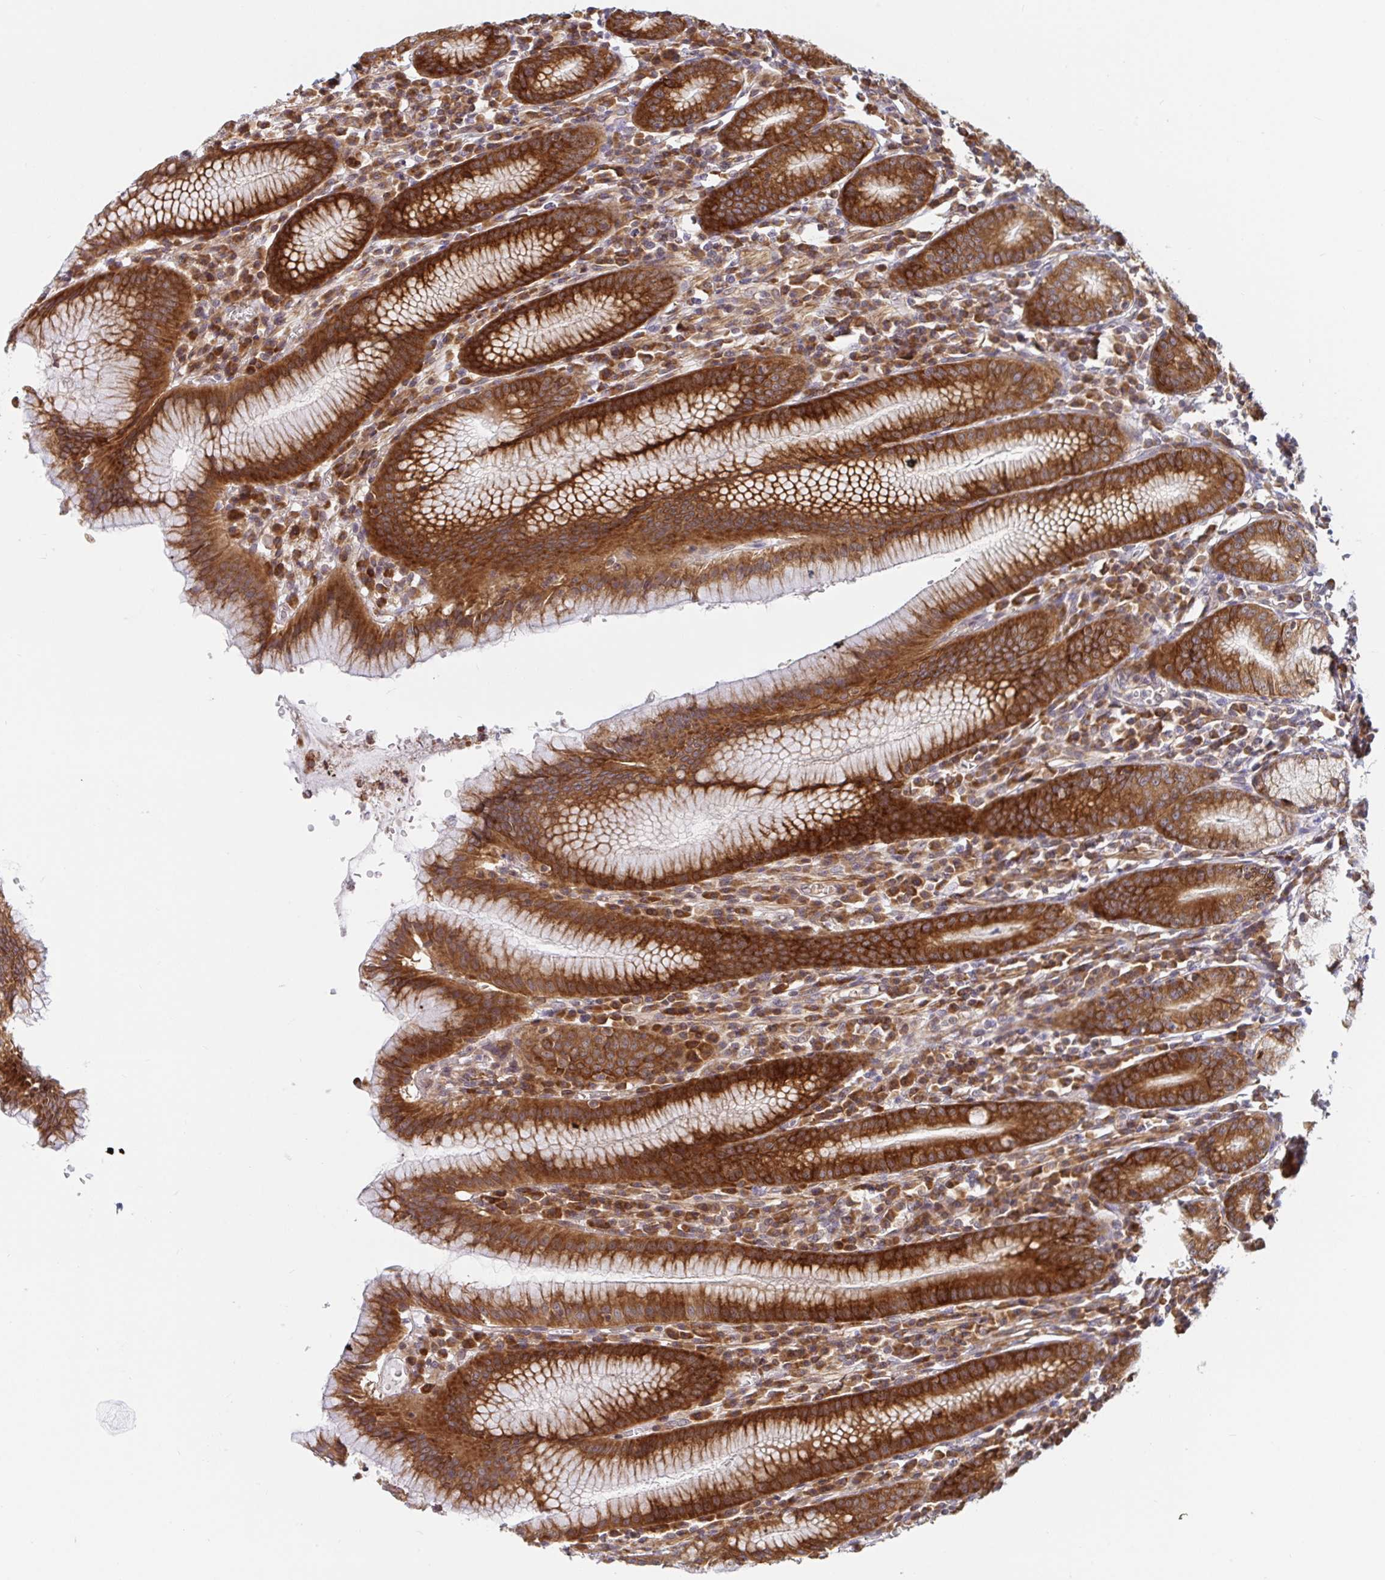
{"staining": {"intensity": "strong", "quantity": ">75%", "location": "cytoplasmic/membranous"}, "tissue": "stomach", "cell_type": "Glandular cells", "image_type": "normal", "snomed": [{"axis": "morphology", "description": "Normal tissue, NOS"}, {"axis": "topography", "description": "Stomach"}], "caption": "Immunohistochemistry of normal stomach displays high levels of strong cytoplasmic/membranous positivity in approximately >75% of glandular cells. (brown staining indicates protein expression, while blue staining denotes nuclei).", "gene": "LARP1", "patient": {"sex": "male", "age": 55}}